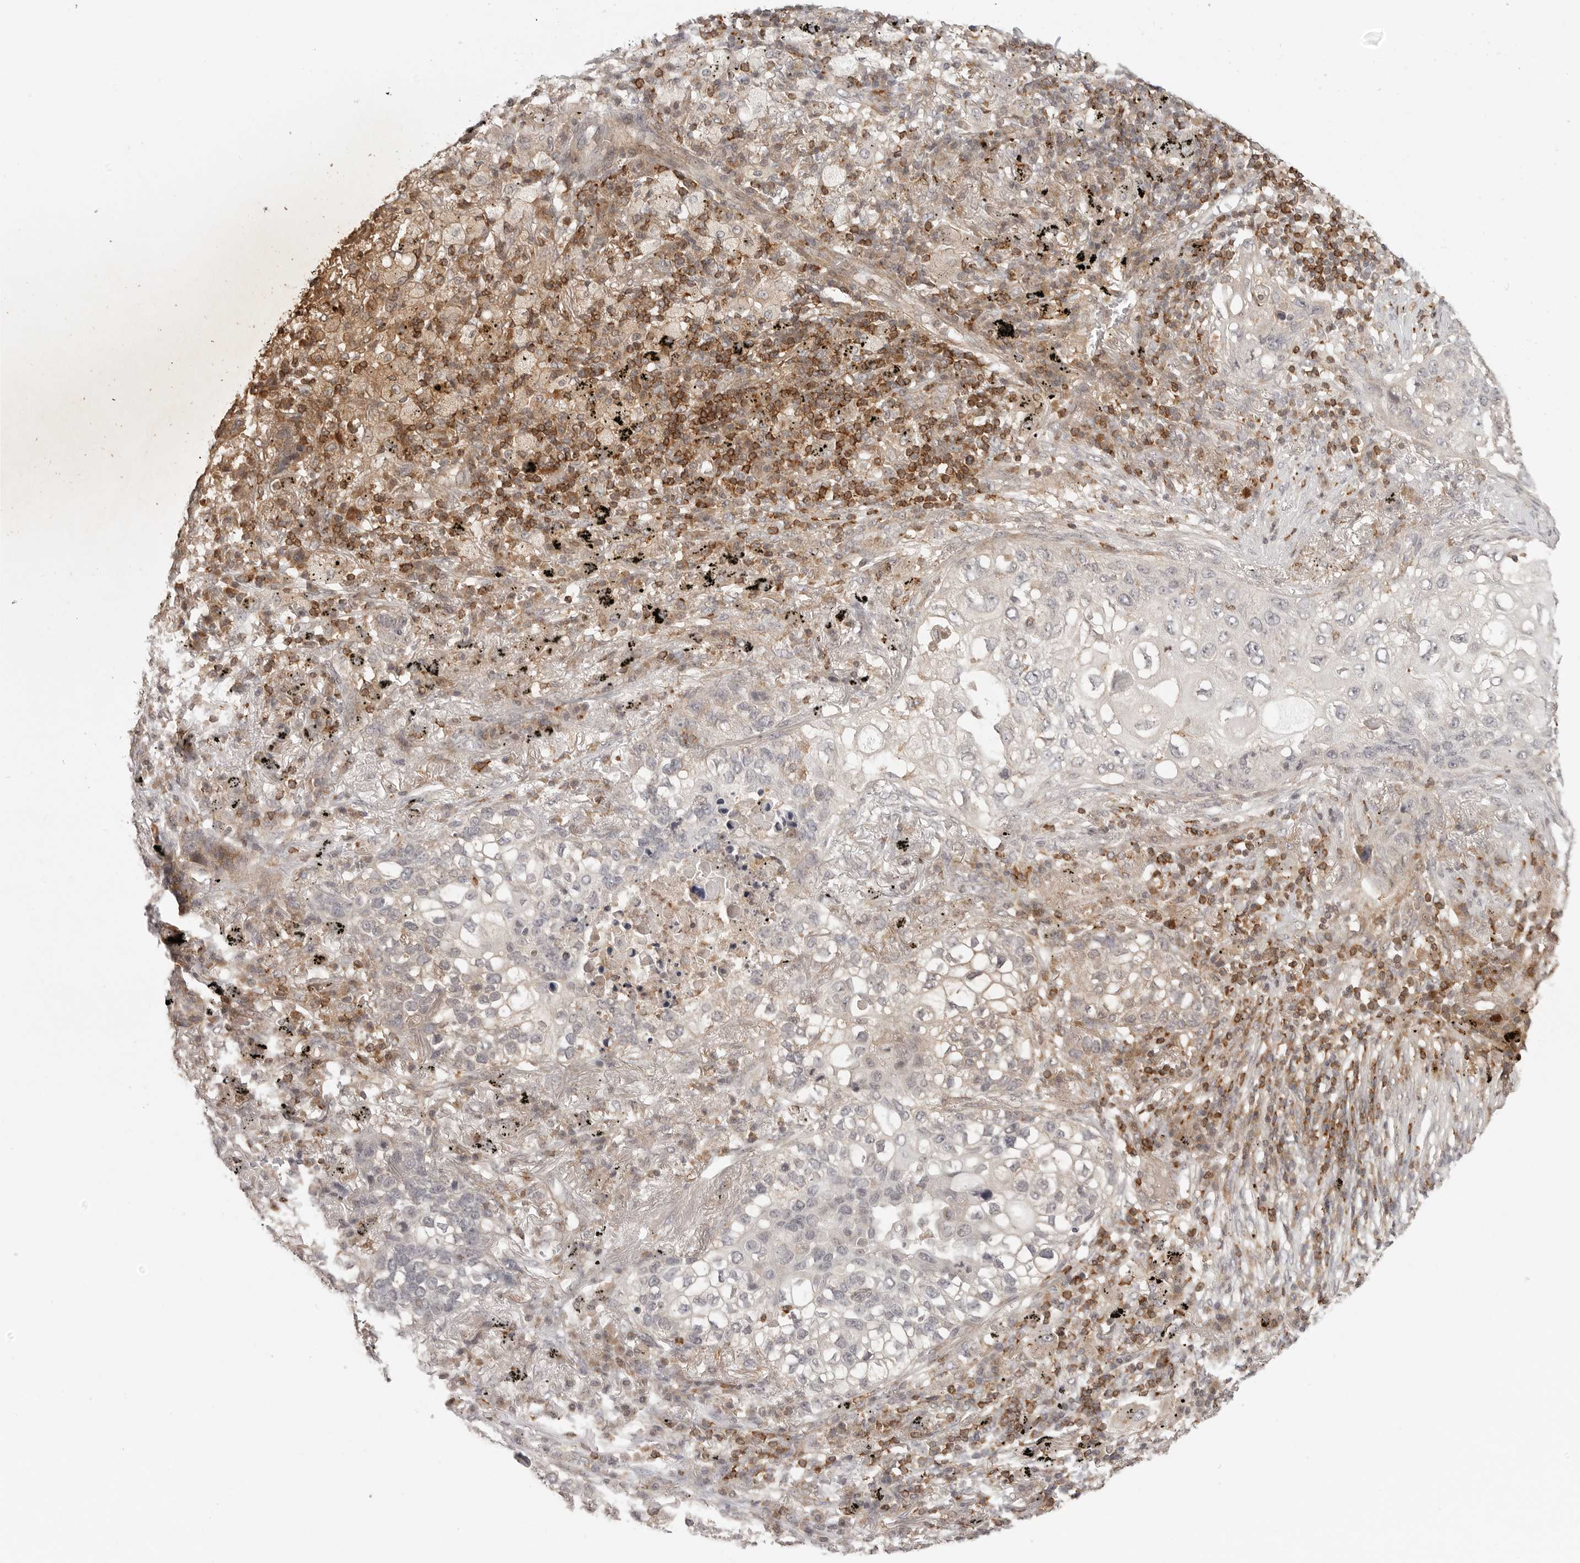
{"staining": {"intensity": "weak", "quantity": "<25%", "location": "cytoplasmic/membranous"}, "tissue": "lung cancer", "cell_type": "Tumor cells", "image_type": "cancer", "snomed": [{"axis": "morphology", "description": "Squamous cell carcinoma, NOS"}, {"axis": "topography", "description": "Lung"}], "caption": "Micrograph shows no protein expression in tumor cells of squamous cell carcinoma (lung) tissue.", "gene": "SH3KBP1", "patient": {"sex": "female", "age": 63}}